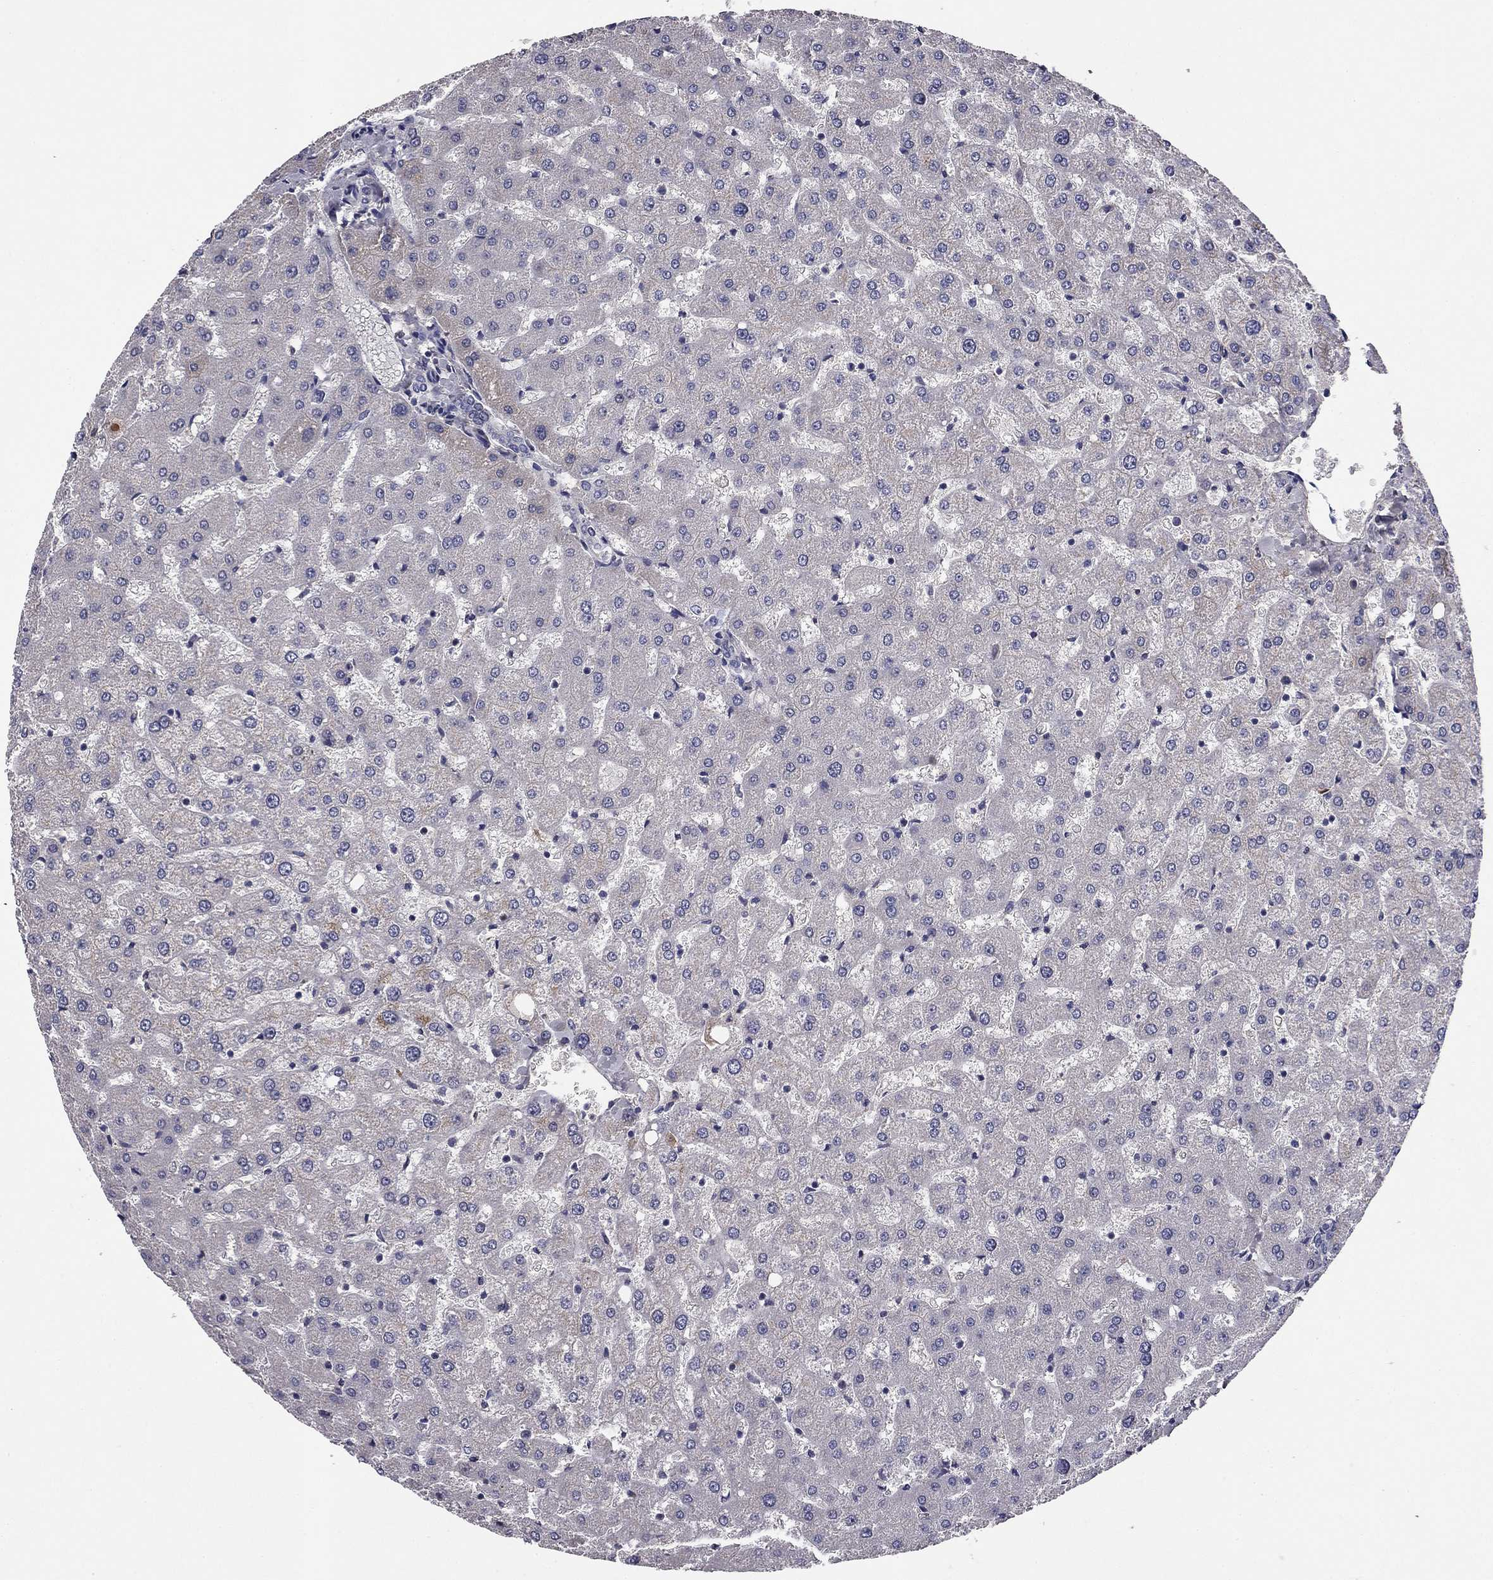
{"staining": {"intensity": "negative", "quantity": "none", "location": "none"}, "tissue": "liver", "cell_type": "Cholangiocytes", "image_type": "normal", "snomed": [{"axis": "morphology", "description": "Normal tissue, NOS"}, {"axis": "topography", "description": "Liver"}], "caption": "The micrograph shows no staining of cholangiocytes in unremarkable liver. The staining was performed using DAB (3,3'-diaminobenzidine) to visualize the protein expression in brown, while the nuclei were stained in blue with hematoxylin (Magnification: 20x).", "gene": "COL2A1", "patient": {"sex": "female", "age": 50}}